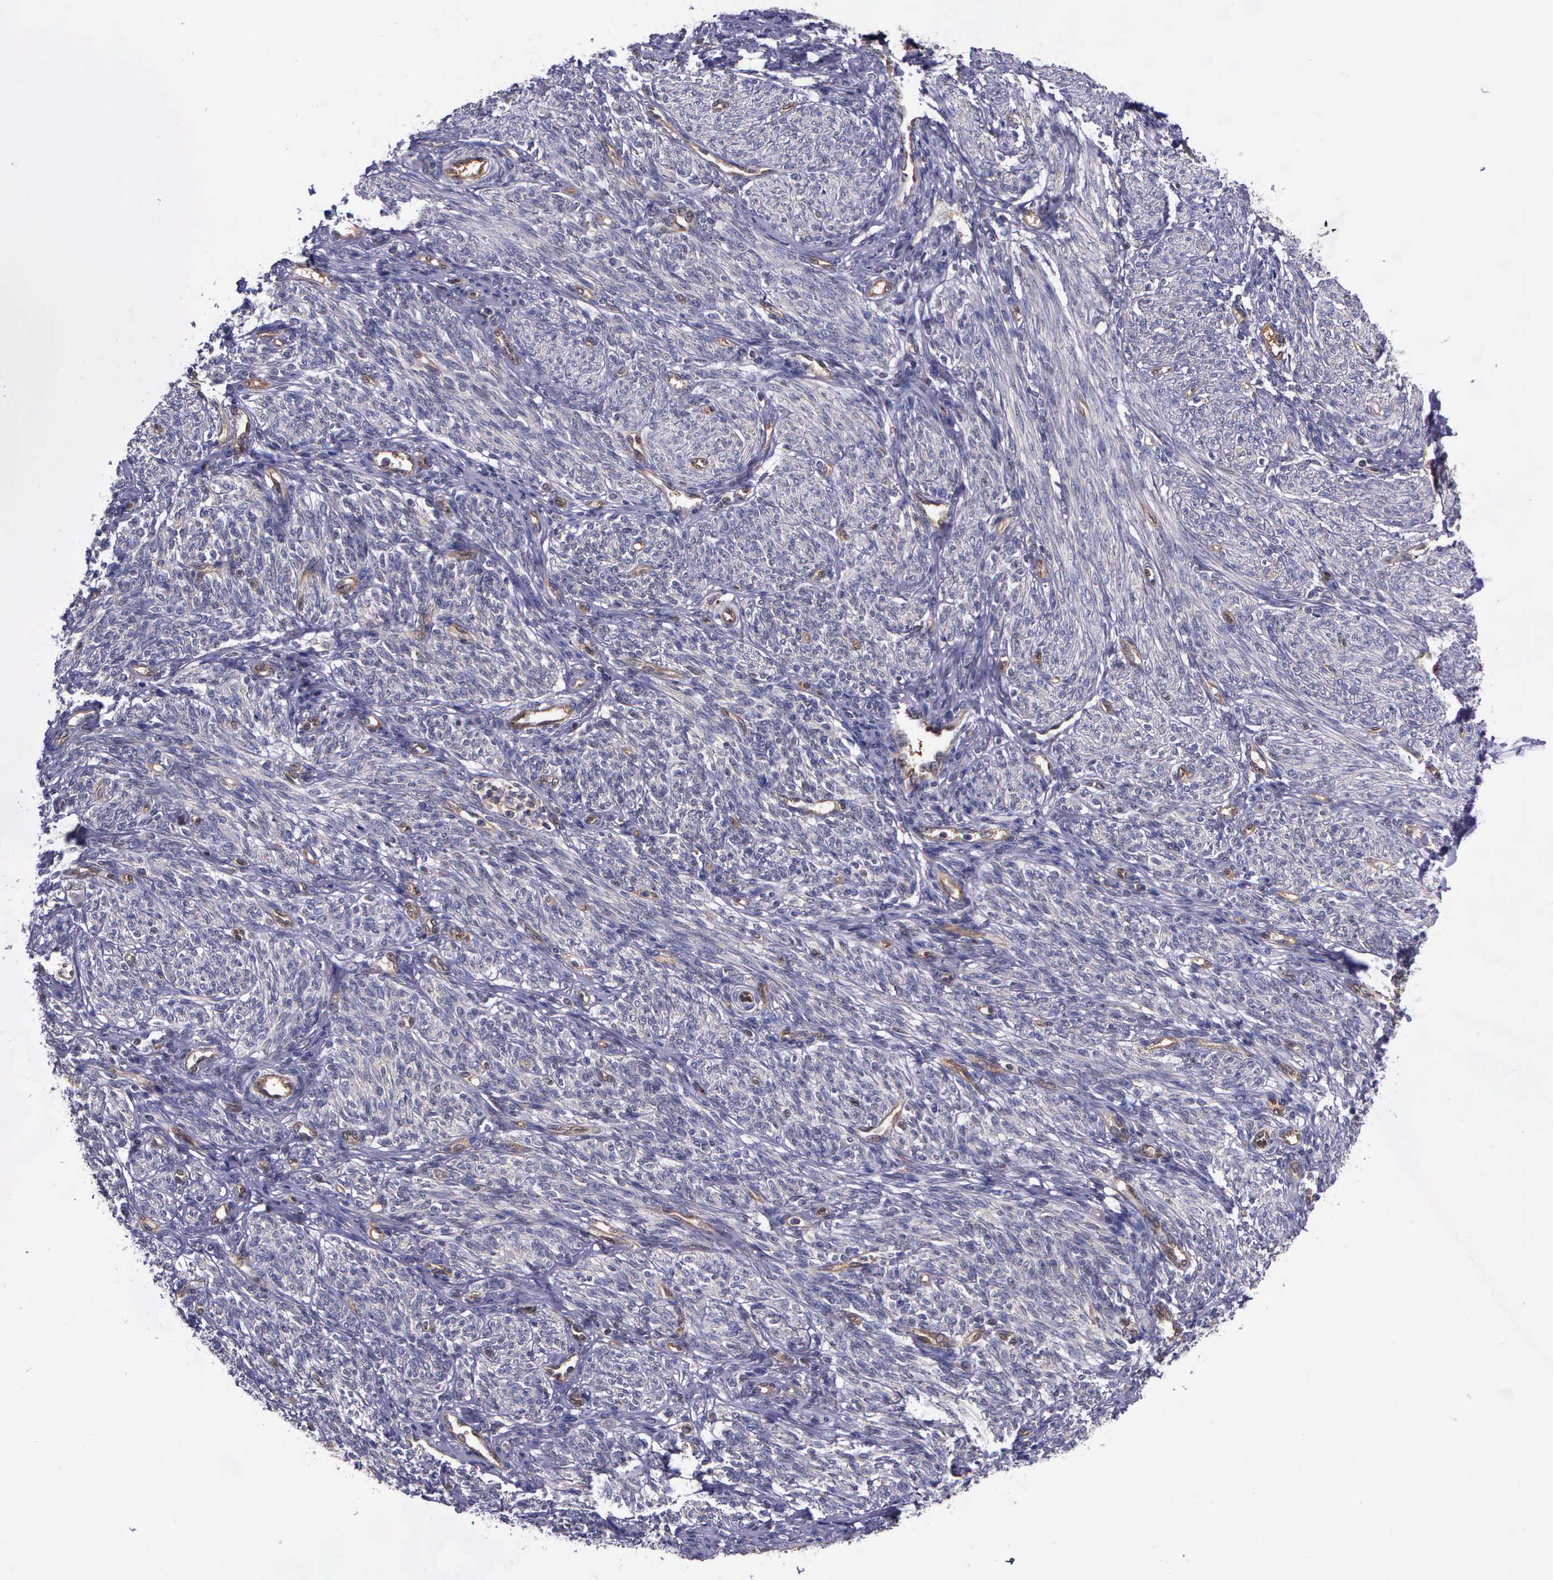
{"staining": {"intensity": "negative", "quantity": "none", "location": "none"}, "tissue": "endometrium", "cell_type": "Cells in endometrial stroma", "image_type": "normal", "snomed": [{"axis": "morphology", "description": "Normal tissue, NOS"}, {"axis": "topography", "description": "Endometrium"}], "caption": "DAB (3,3'-diaminobenzidine) immunohistochemical staining of benign human endometrium reveals no significant expression in cells in endometrial stroma. (DAB immunohistochemistry (IHC) visualized using brightfield microscopy, high magnification).", "gene": "GMPR2", "patient": {"sex": "female", "age": 82}}